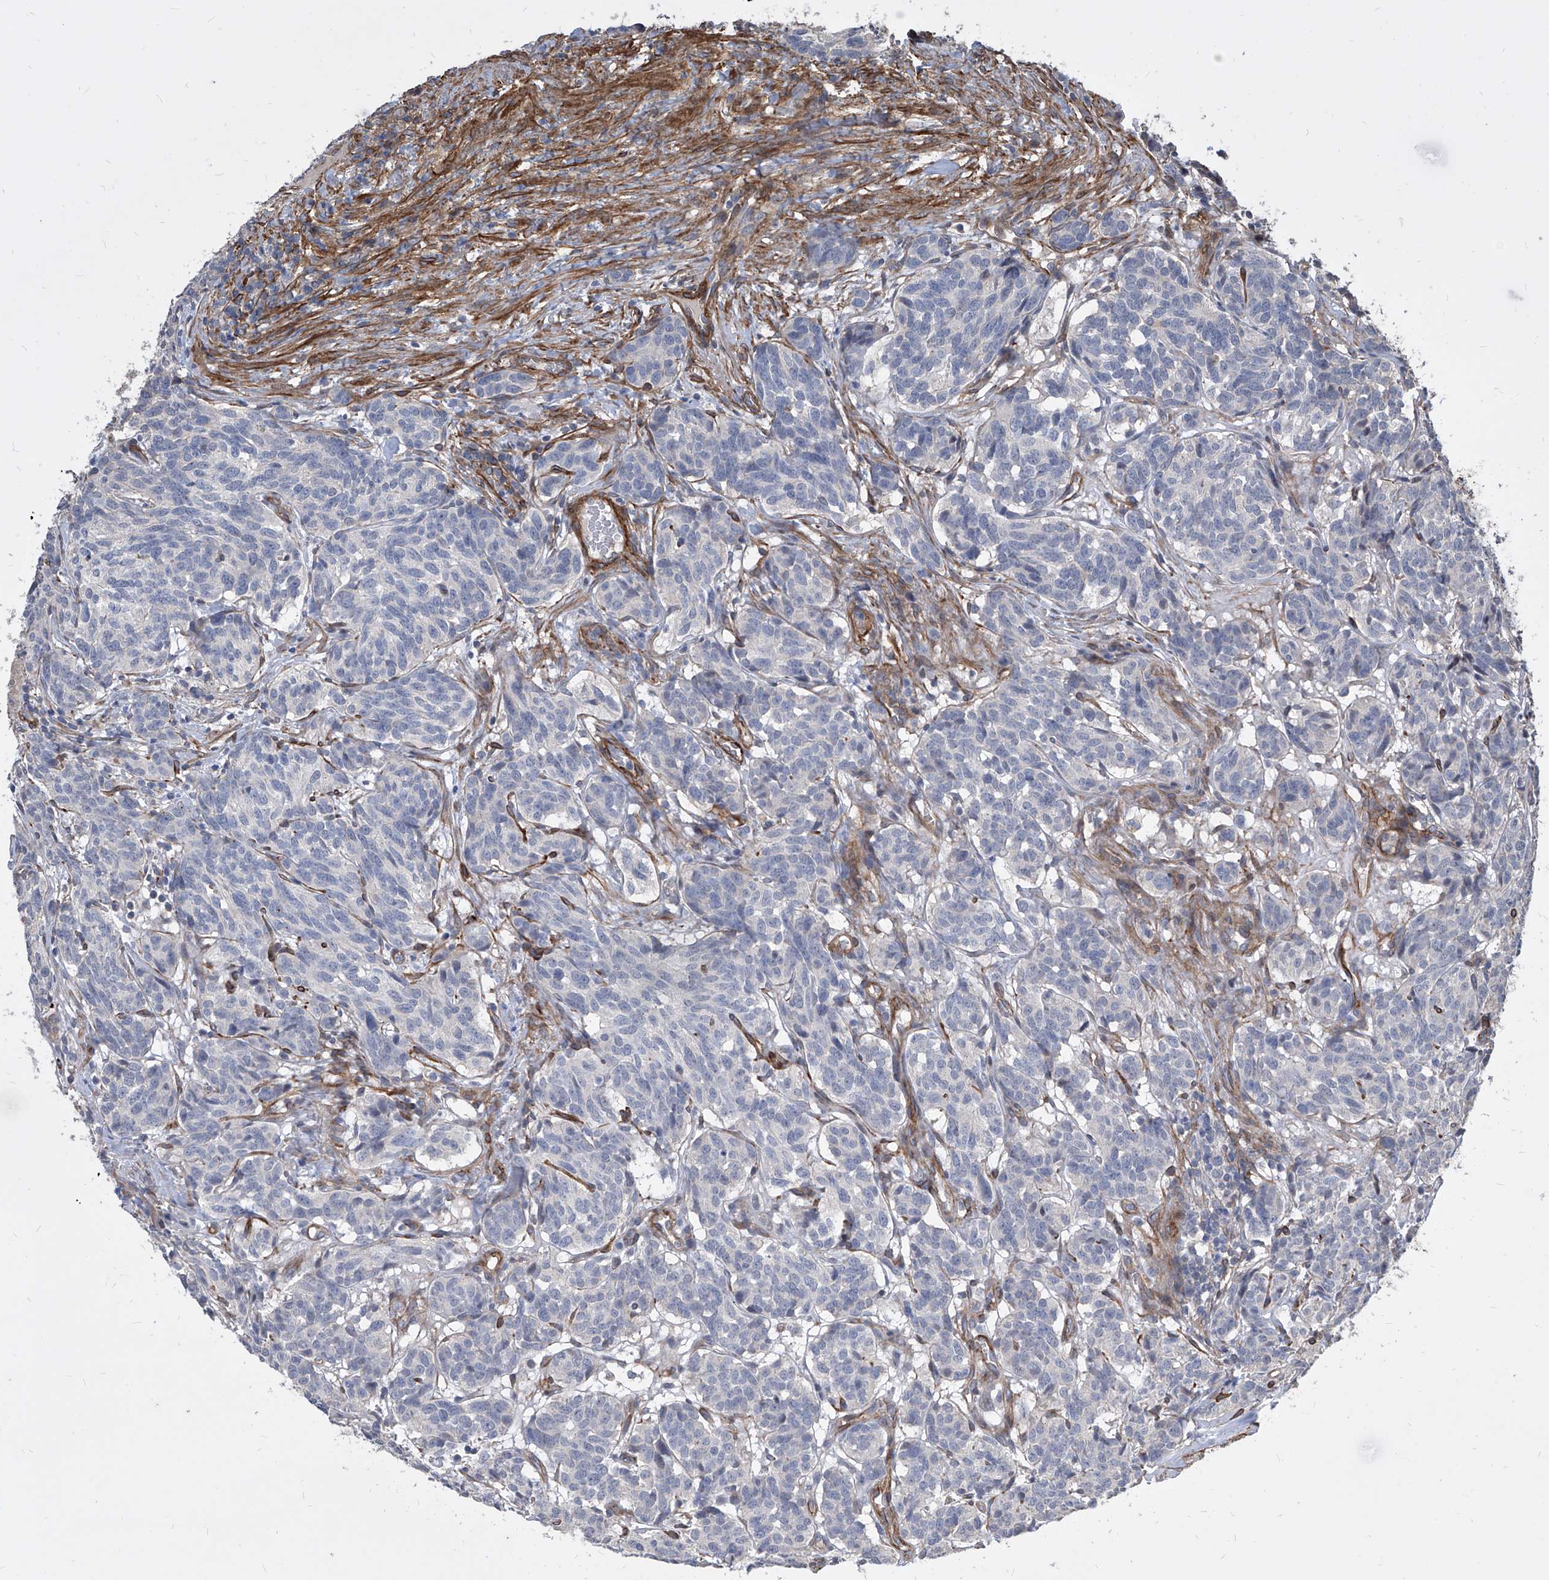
{"staining": {"intensity": "negative", "quantity": "none", "location": "none"}, "tissue": "carcinoid", "cell_type": "Tumor cells", "image_type": "cancer", "snomed": [{"axis": "morphology", "description": "Carcinoid, malignant, NOS"}, {"axis": "topography", "description": "Lung"}], "caption": "IHC photomicrograph of human carcinoid (malignant) stained for a protein (brown), which demonstrates no positivity in tumor cells.", "gene": "FAM83B", "patient": {"sex": "female", "age": 46}}